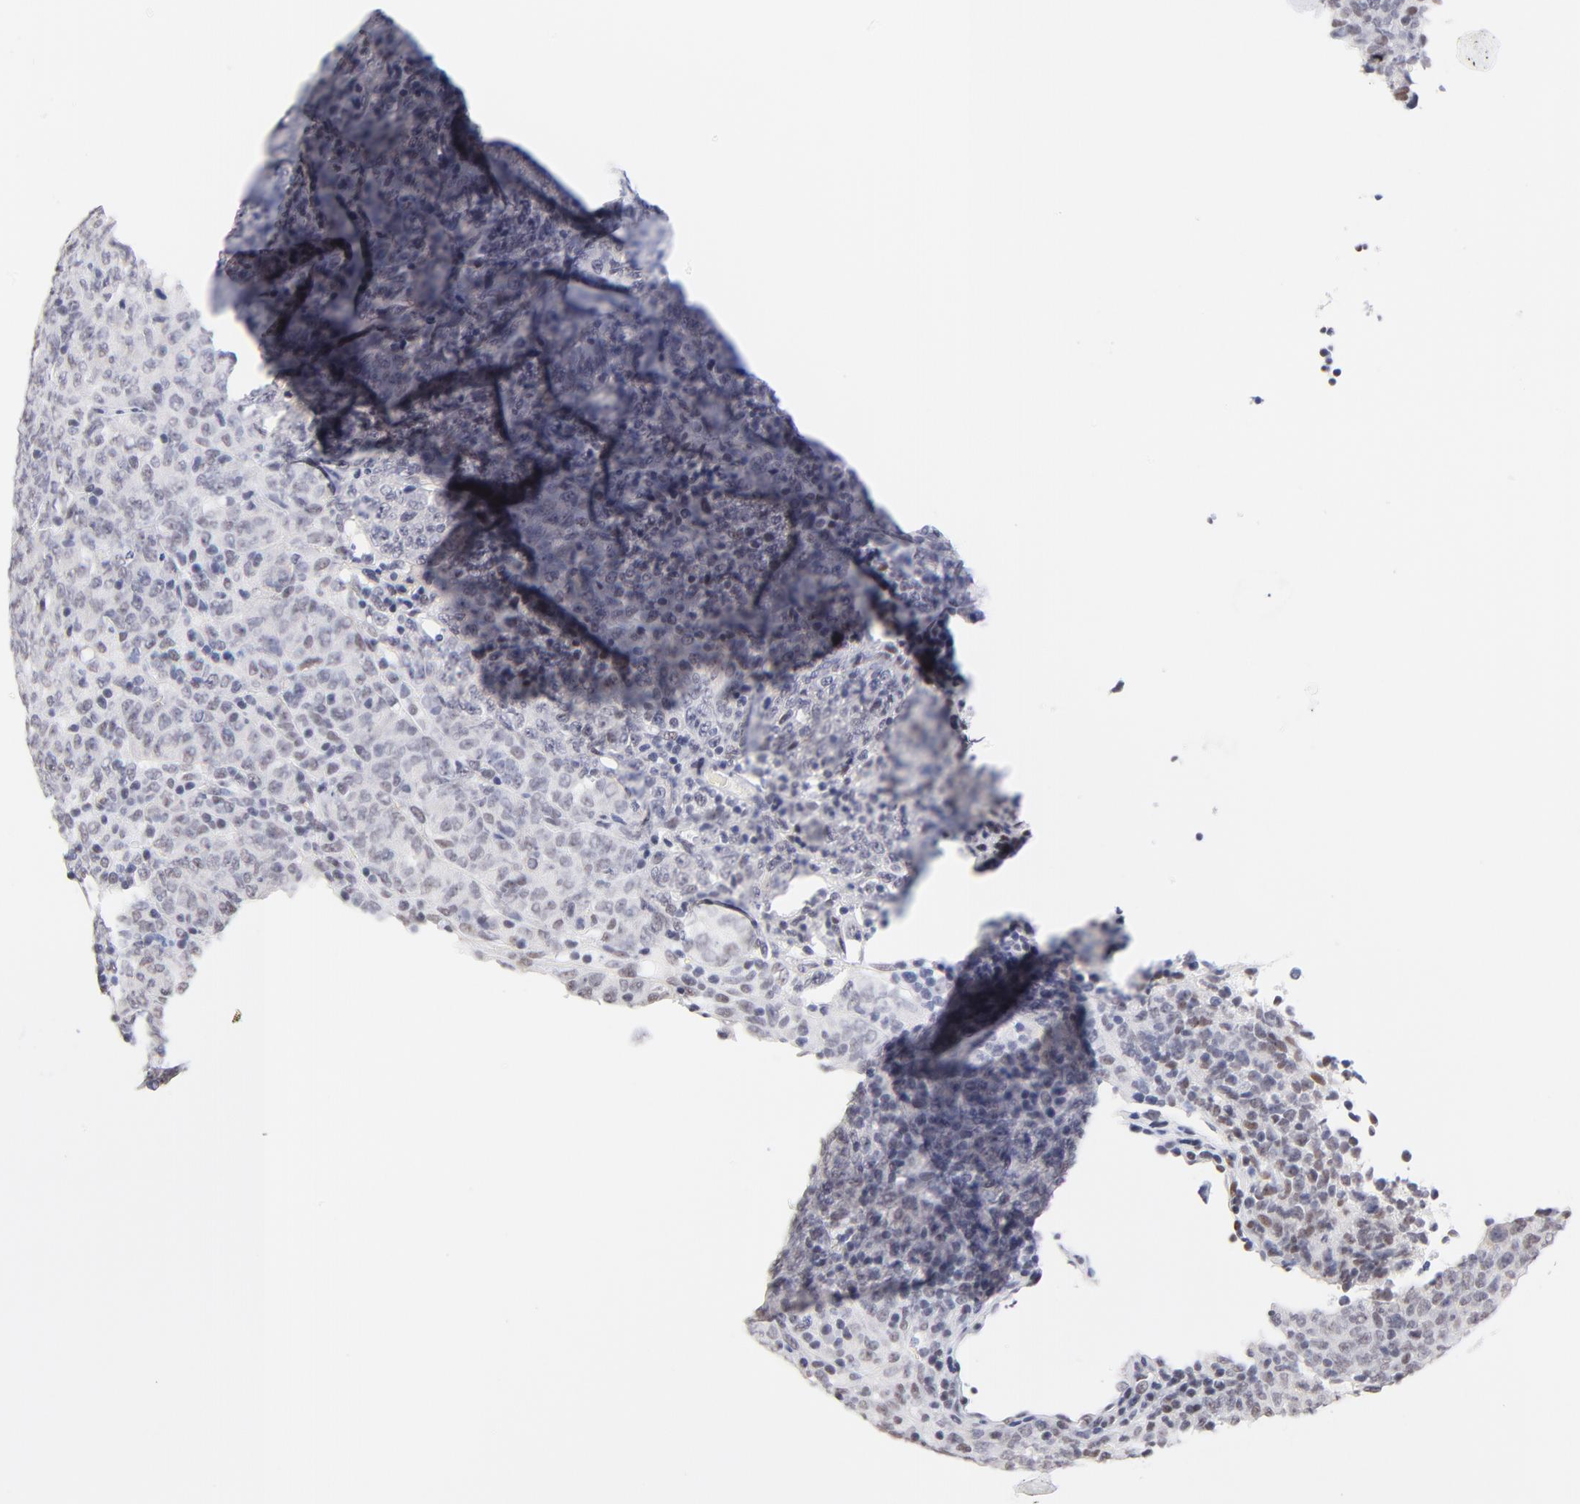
{"staining": {"intensity": "negative", "quantity": "none", "location": "none"}, "tissue": "lymphoma", "cell_type": "Tumor cells", "image_type": "cancer", "snomed": [{"axis": "morphology", "description": "Malignant lymphoma, non-Hodgkin's type, High grade"}, {"axis": "topography", "description": "Tonsil"}], "caption": "IHC of human lymphoma displays no staining in tumor cells.", "gene": "ZNF74", "patient": {"sex": "female", "age": 36}}